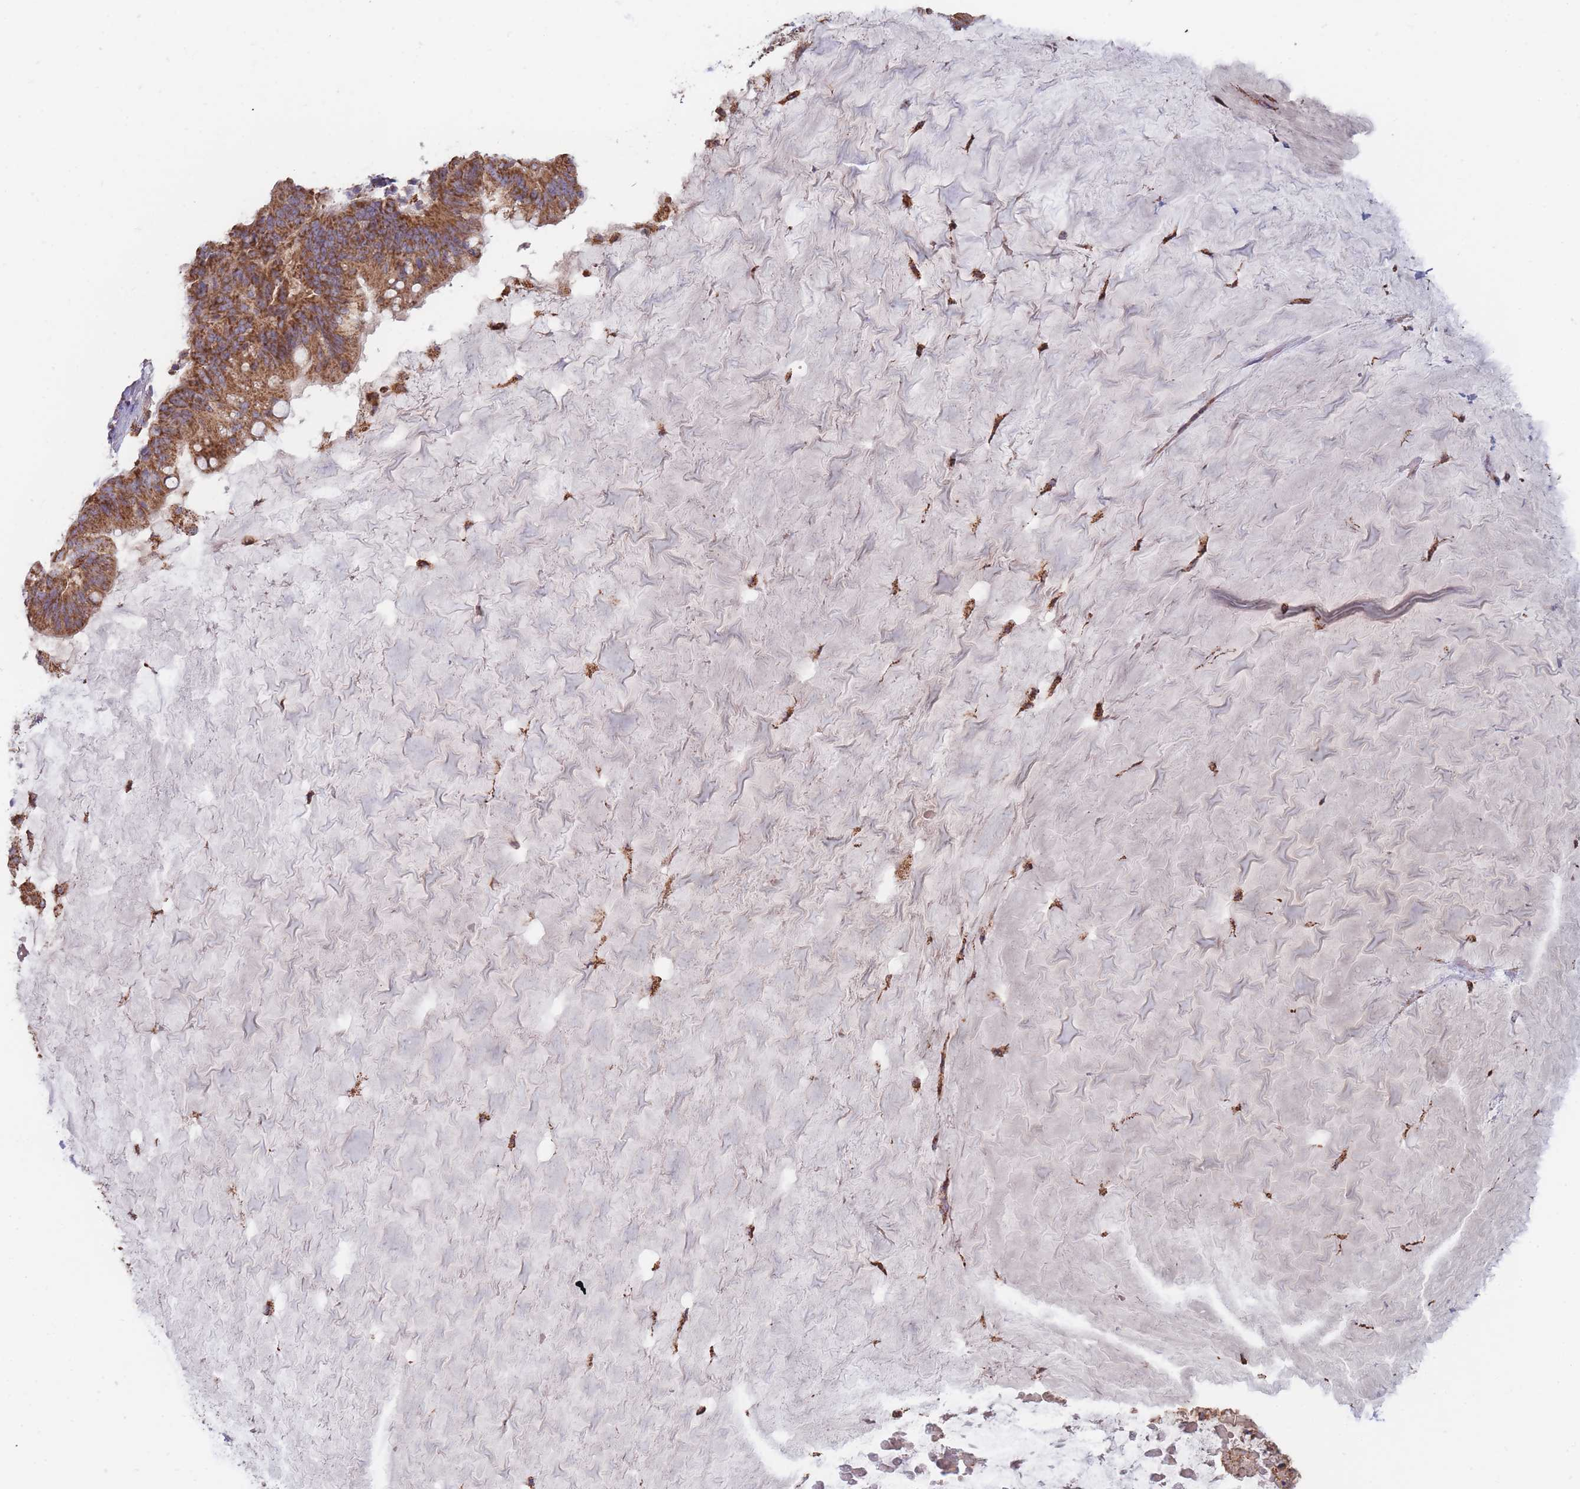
{"staining": {"intensity": "moderate", "quantity": ">75%", "location": "cytoplasmic/membranous"}, "tissue": "ovarian cancer", "cell_type": "Tumor cells", "image_type": "cancer", "snomed": [{"axis": "morphology", "description": "Cystadenocarcinoma, mucinous, NOS"}, {"axis": "topography", "description": "Ovary"}], "caption": "Ovarian cancer (mucinous cystadenocarcinoma) tissue shows moderate cytoplasmic/membranous staining in approximately >75% of tumor cells (DAB IHC with brightfield microscopy, high magnification).", "gene": "MRPL17", "patient": {"sex": "female", "age": 61}}